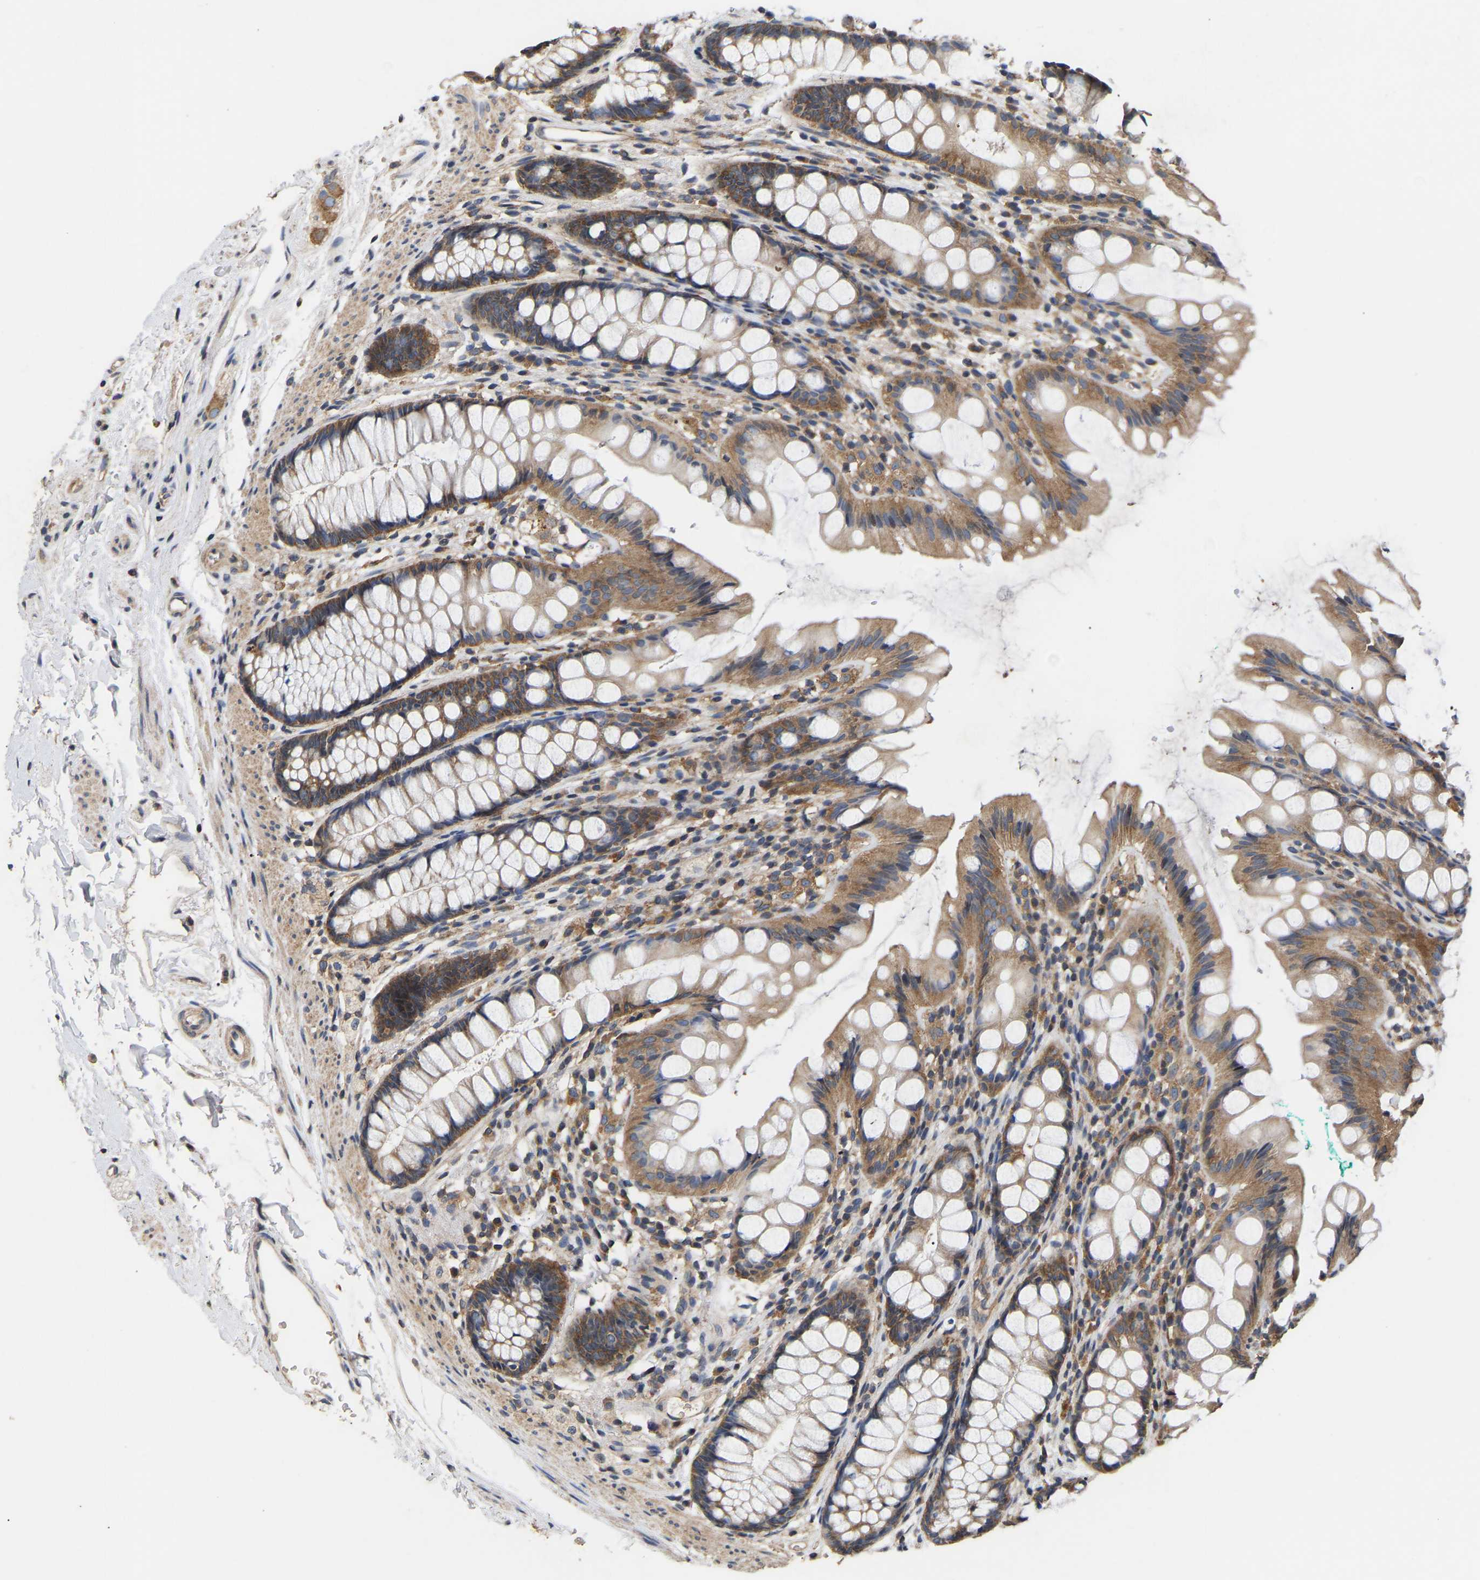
{"staining": {"intensity": "moderate", "quantity": ">75%", "location": "cytoplasmic/membranous"}, "tissue": "rectum", "cell_type": "Glandular cells", "image_type": "normal", "snomed": [{"axis": "morphology", "description": "Normal tissue, NOS"}, {"axis": "topography", "description": "Rectum"}], "caption": "This photomicrograph reveals immunohistochemistry staining of benign rectum, with medium moderate cytoplasmic/membranous staining in about >75% of glandular cells.", "gene": "AIMP2", "patient": {"sex": "female", "age": 65}}